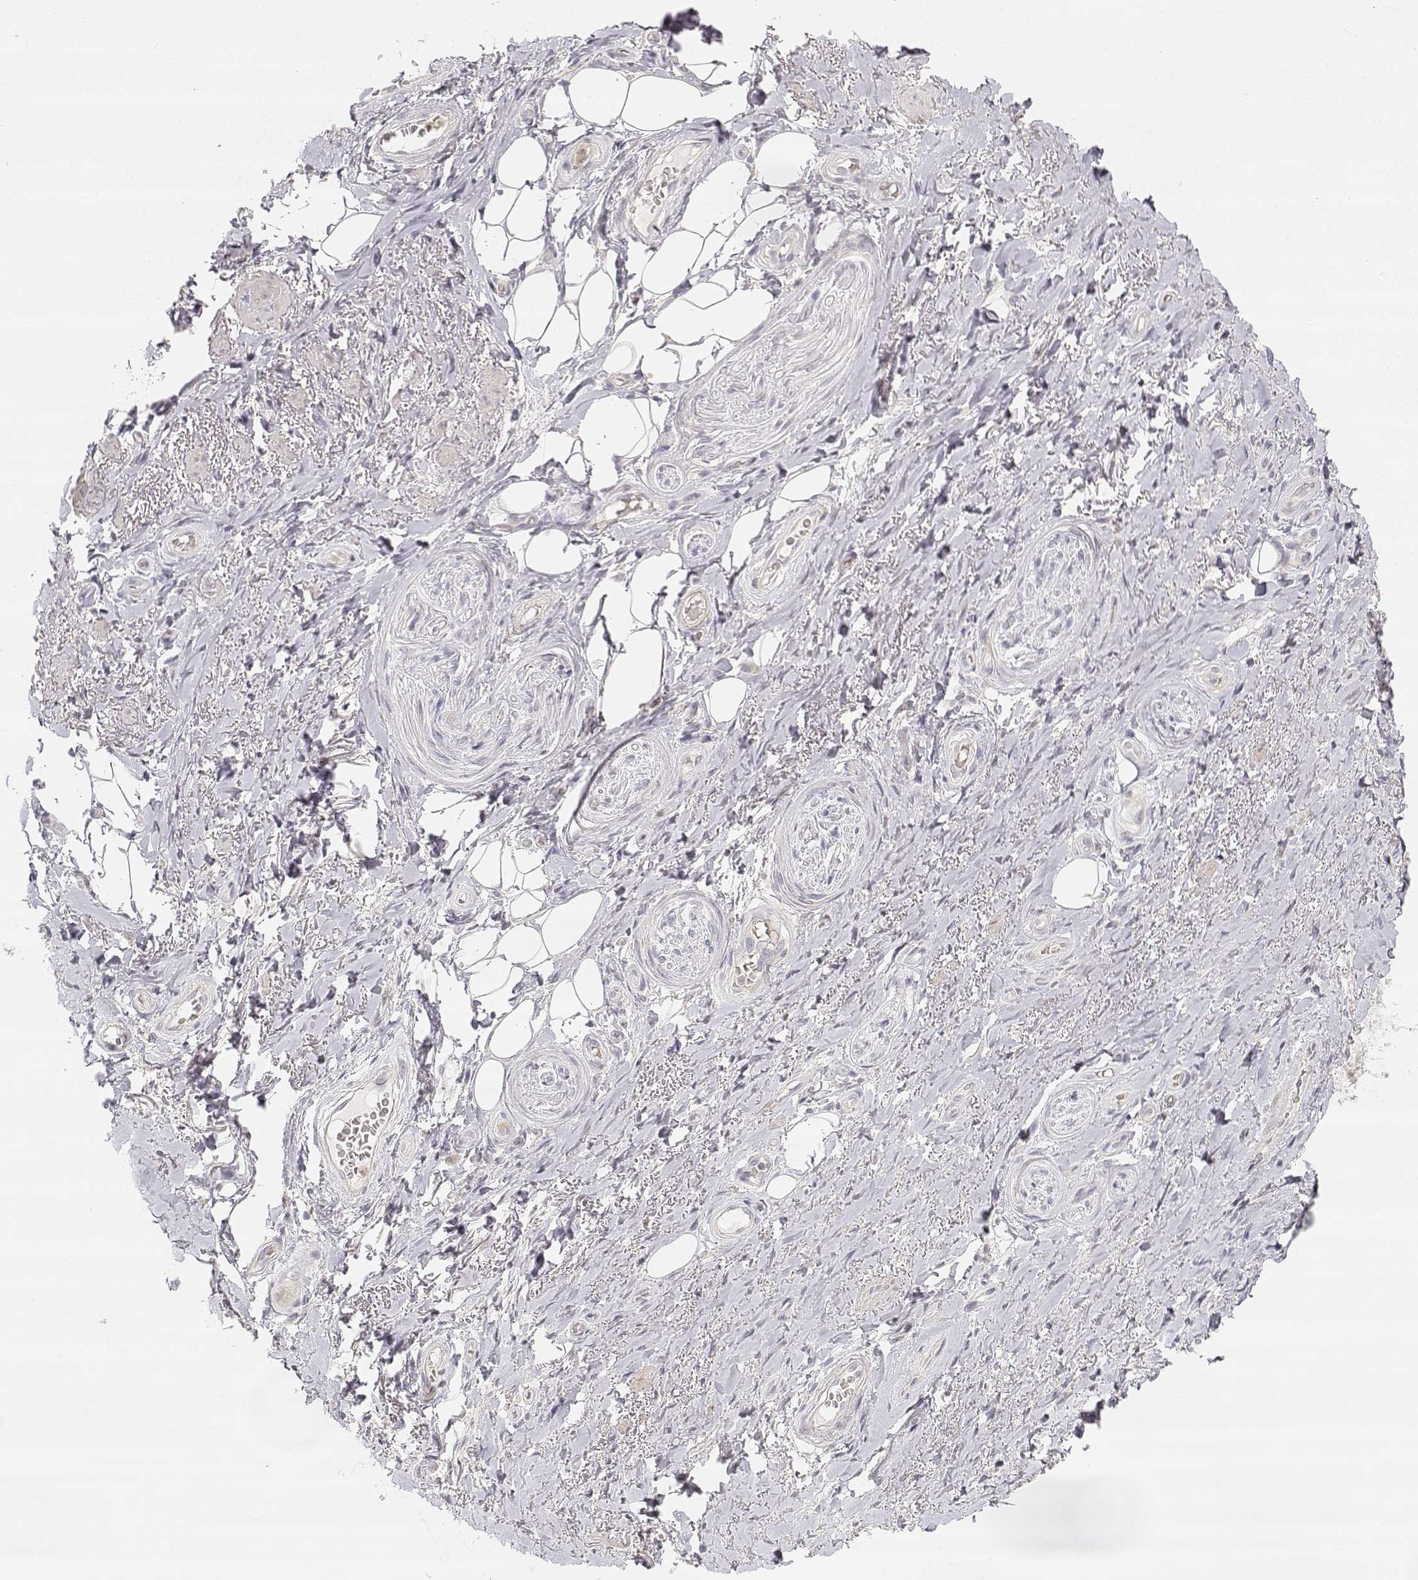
{"staining": {"intensity": "negative", "quantity": "none", "location": "none"}, "tissue": "adipose tissue", "cell_type": "Adipocytes", "image_type": "normal", "snomed": [{"axis": "morphology", "description": "Normal tissue, NOS"}, {"axis": "topography", "description": "Anal"}, {"axis": "topography", "description": "Peripheral nerve tissue"}], "caption": "High power microscopy photomicrograph of an immunohistochemistry image of normal adipose tissue, revealing no significant staining in adipocytes.", "gene": "GLIPR1L2", "patient": {"sex": "male", "age": 53}}